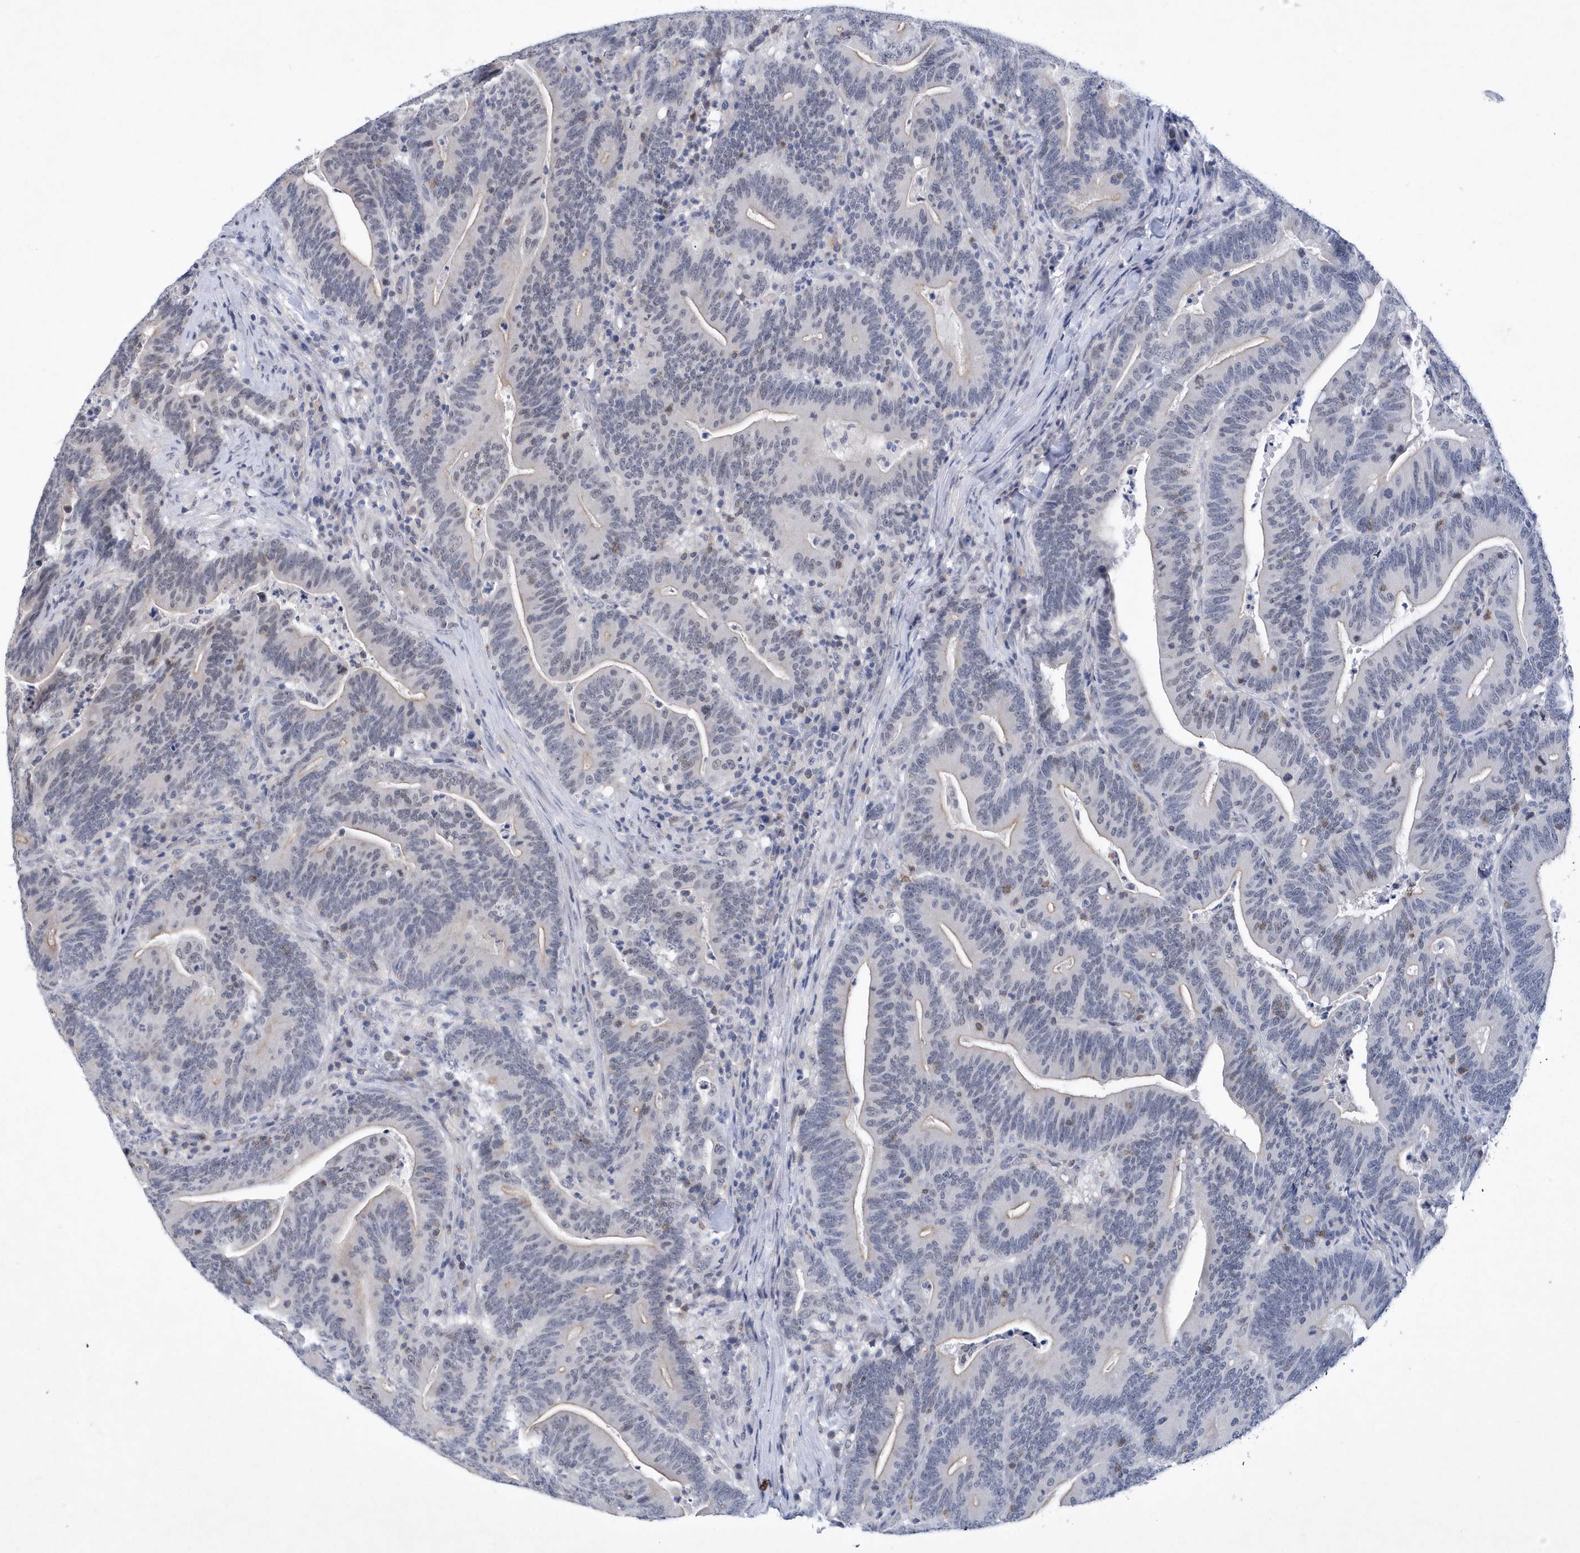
{"staining": {"intensity": "weak", "quantity": "<25%", "location": "nuclear"}, "tissue": "colorectal cancer", "cell_type": "Tumor cells", "image_type": "cancer", "snomed": [{"axis": "morphology", "description": "Adenocarcinoma, NOS"}, {"axis": "topography", "description": "Colon"}], "caption": "Human adenocarcinoma (colorectal) stained for a protein using IHC demonstrates no expression in tumor cells.", "gene": "SRGAP3", "patient": {"sex": "female", "age": 67}}